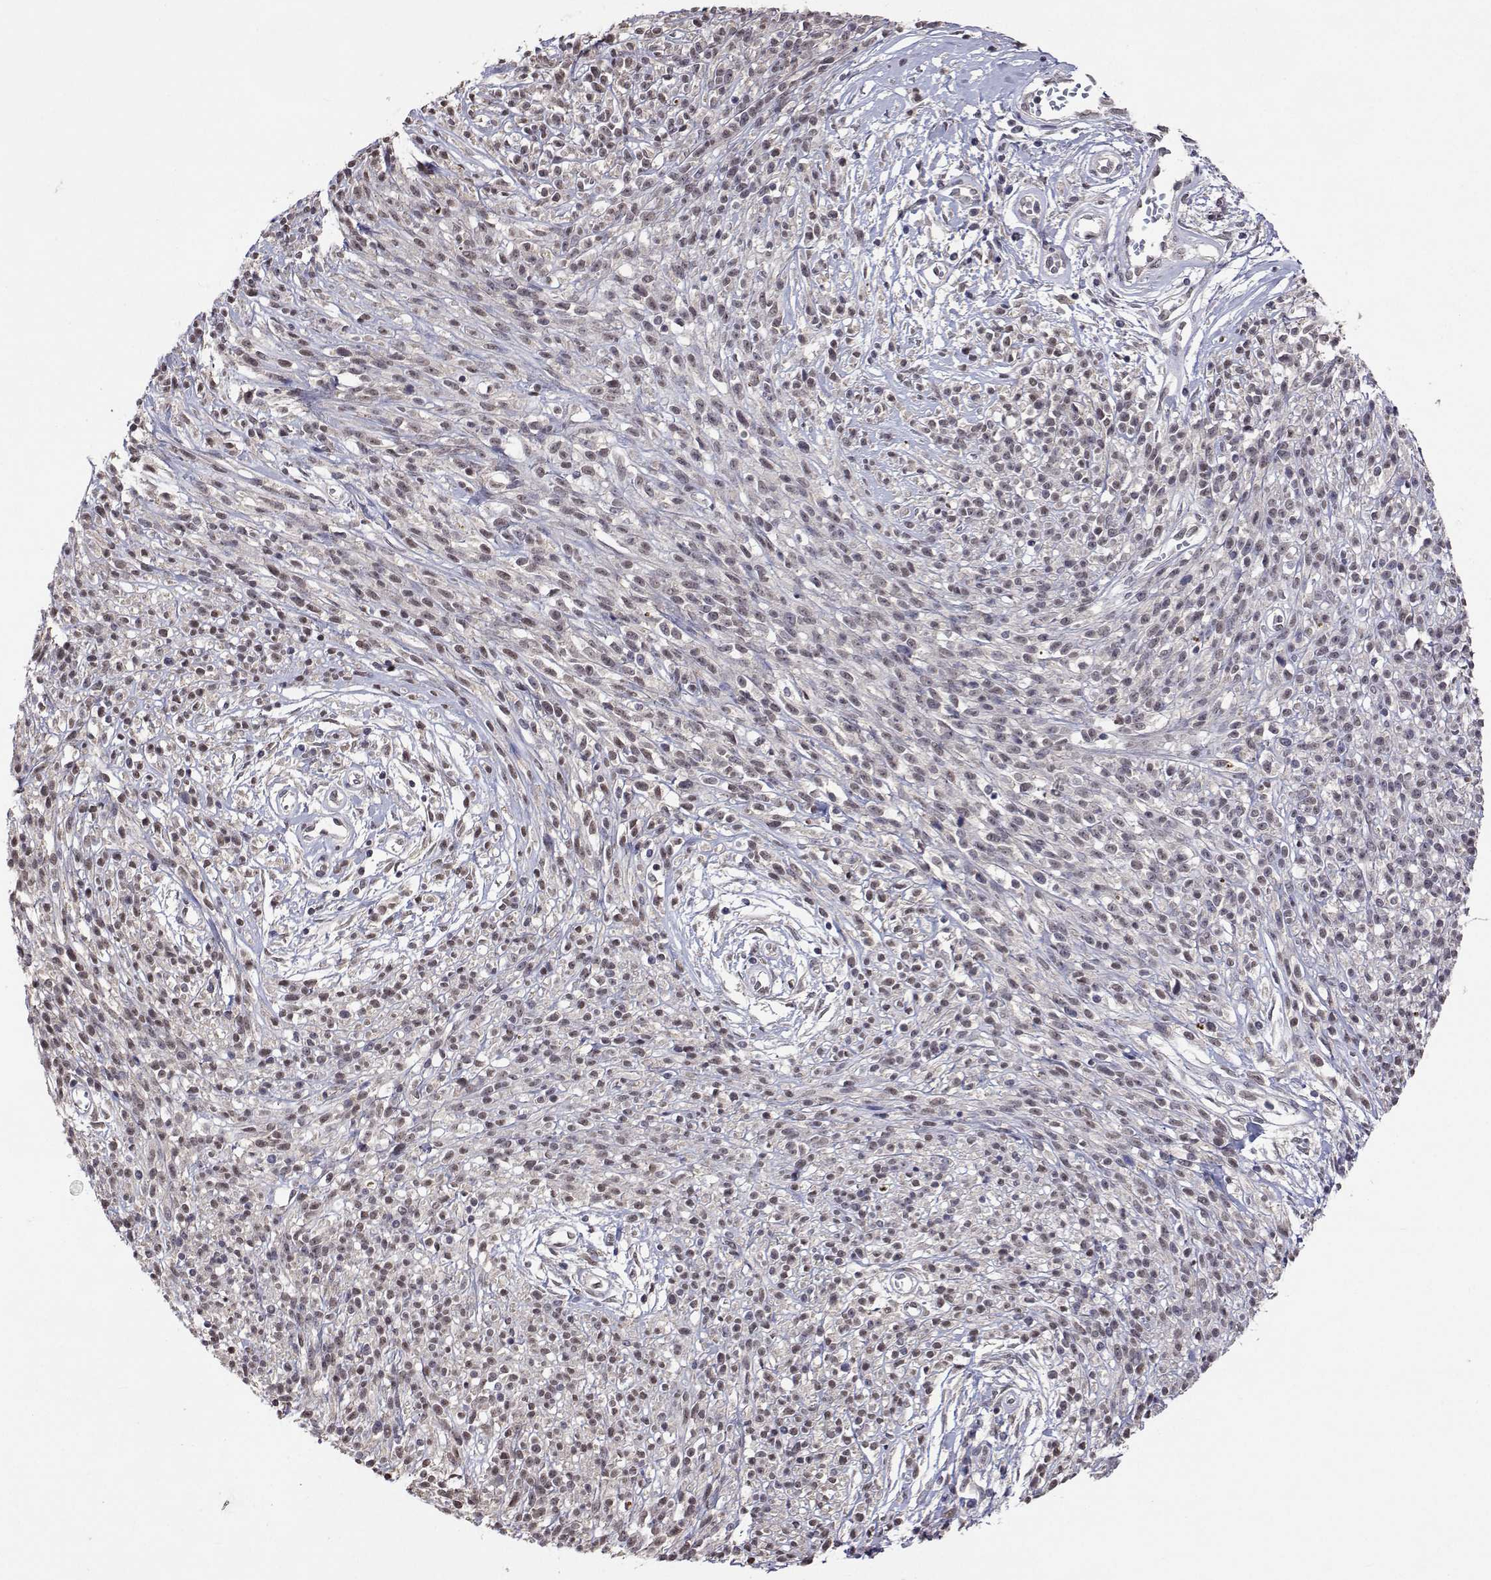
{"staining": {"intensity": "weak", "quantity": "25%-75%", "location": "nuclear"}, "tissue": "melanoma", "cell_type": "Tumor cells", "image_type": "cancer", "snomed": [{"axis": "morphology", "description": "Malignant melanoma, NOS"}, {"axis": "topography", "description": "Skin"}, {"axis": "topography", "description": "Skin of trunk"}], "caption": "Malignant melanoma stained with immunohistochemistry demonstrates weak nuclear expression in approximately 25%-75% of tumor cells. (DAB (3,3'-diaminobenzidine) IHC with brightfield microscopy, high magnification).", "gene": "HNRNPA0", "patient": {"sex": "male", "age": 74}}